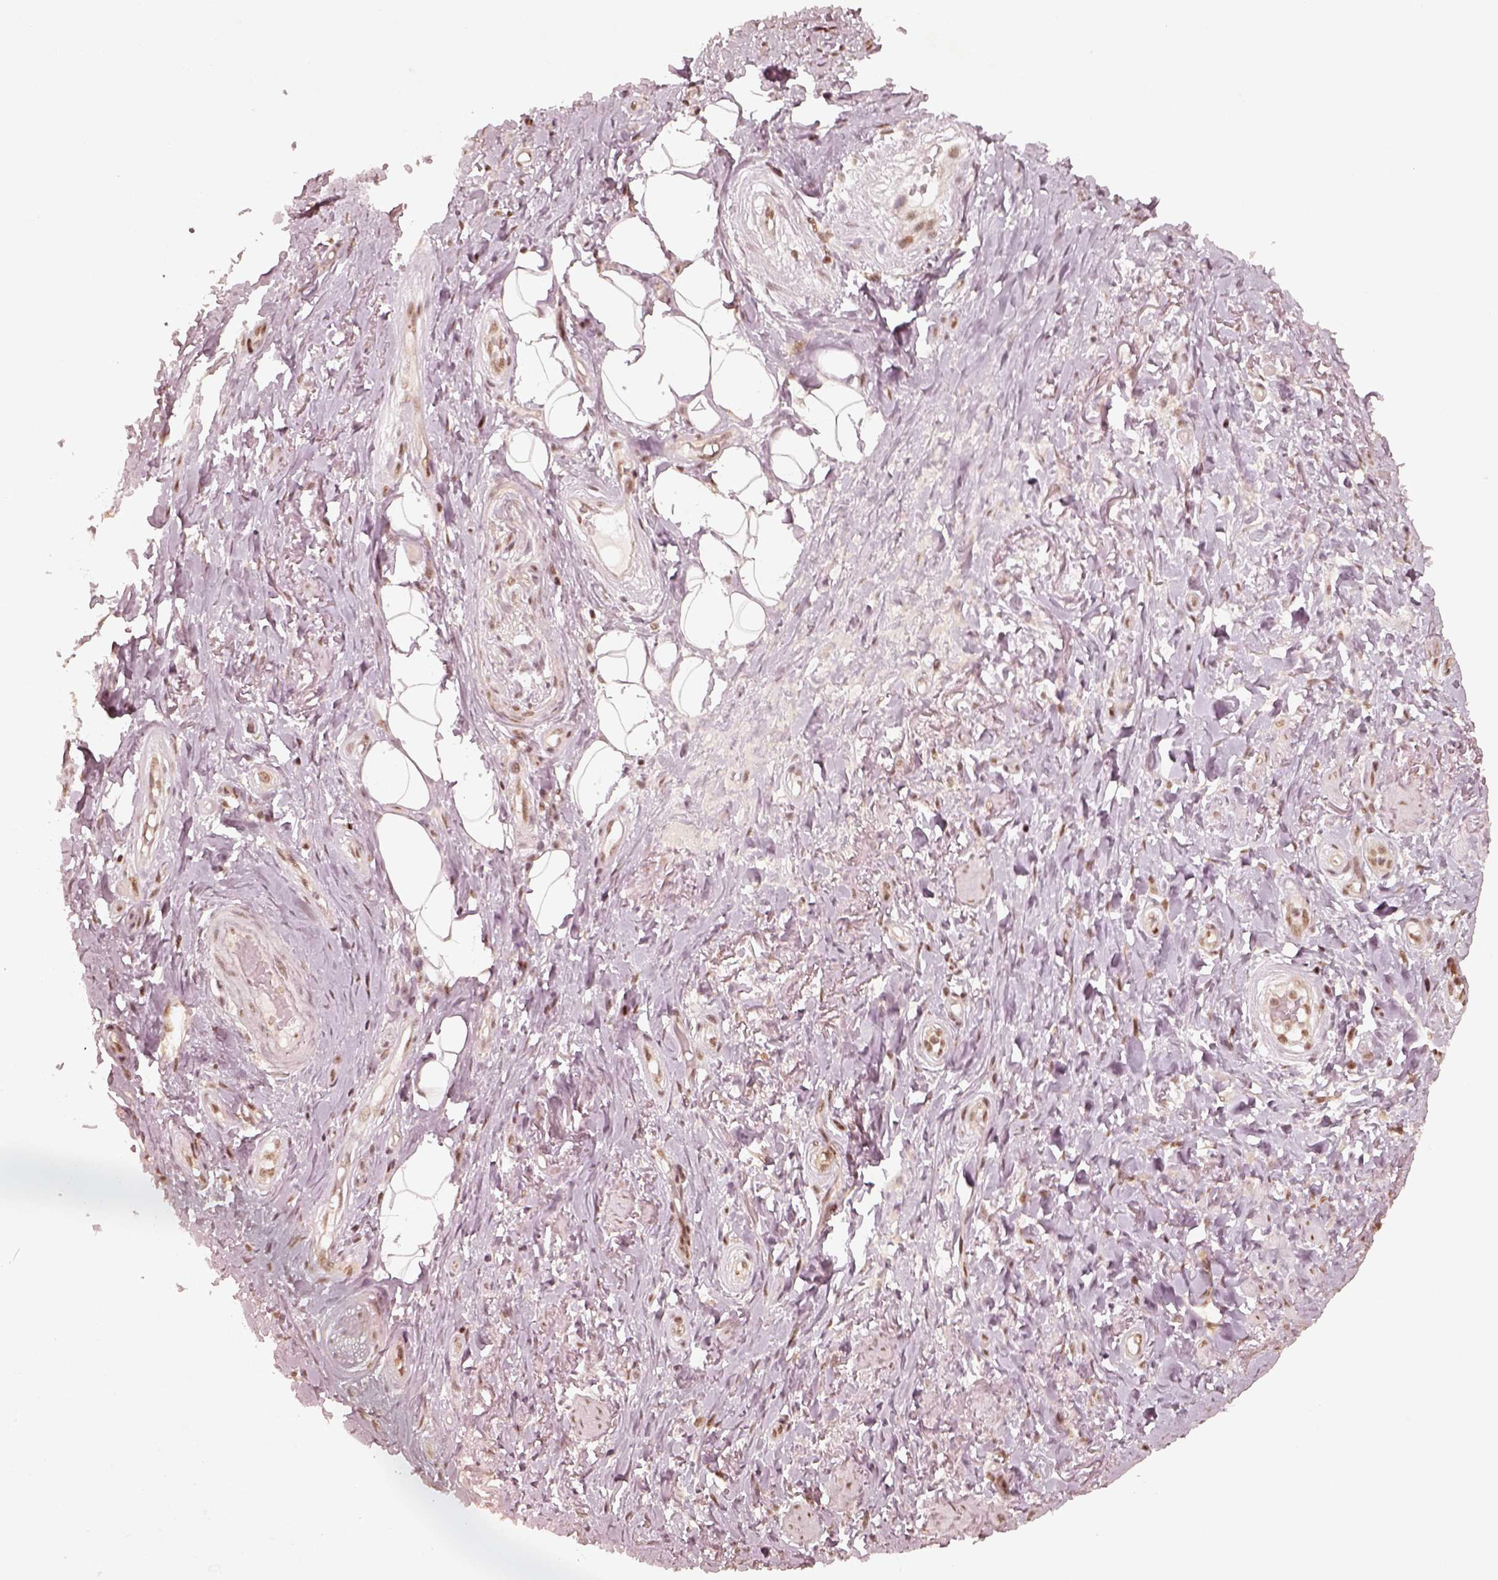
{"staining": {"intensity": "negative", "quantity": "none", "location": "none"}, "tissue": "adipose tissue", "cell_type": "Adipocytes", "image_type": "normal", "snomed": [{"axis": "morphology", "description": "Normal tissue, NOS"}, {"axis": "topography", "description": "Anal"}, {"axis": "topography", "description": "Peripheral nerve tissue"}], "caption": "This is a photomicrograph of immunohistochemistry staining of normal adipose tissue, which shows no positivity in adipocytes. (DAB immunohistochemistry (IHC), high magnification).", "gene": "GMEB2", "patient": {"sex": "male", "age": 53}}